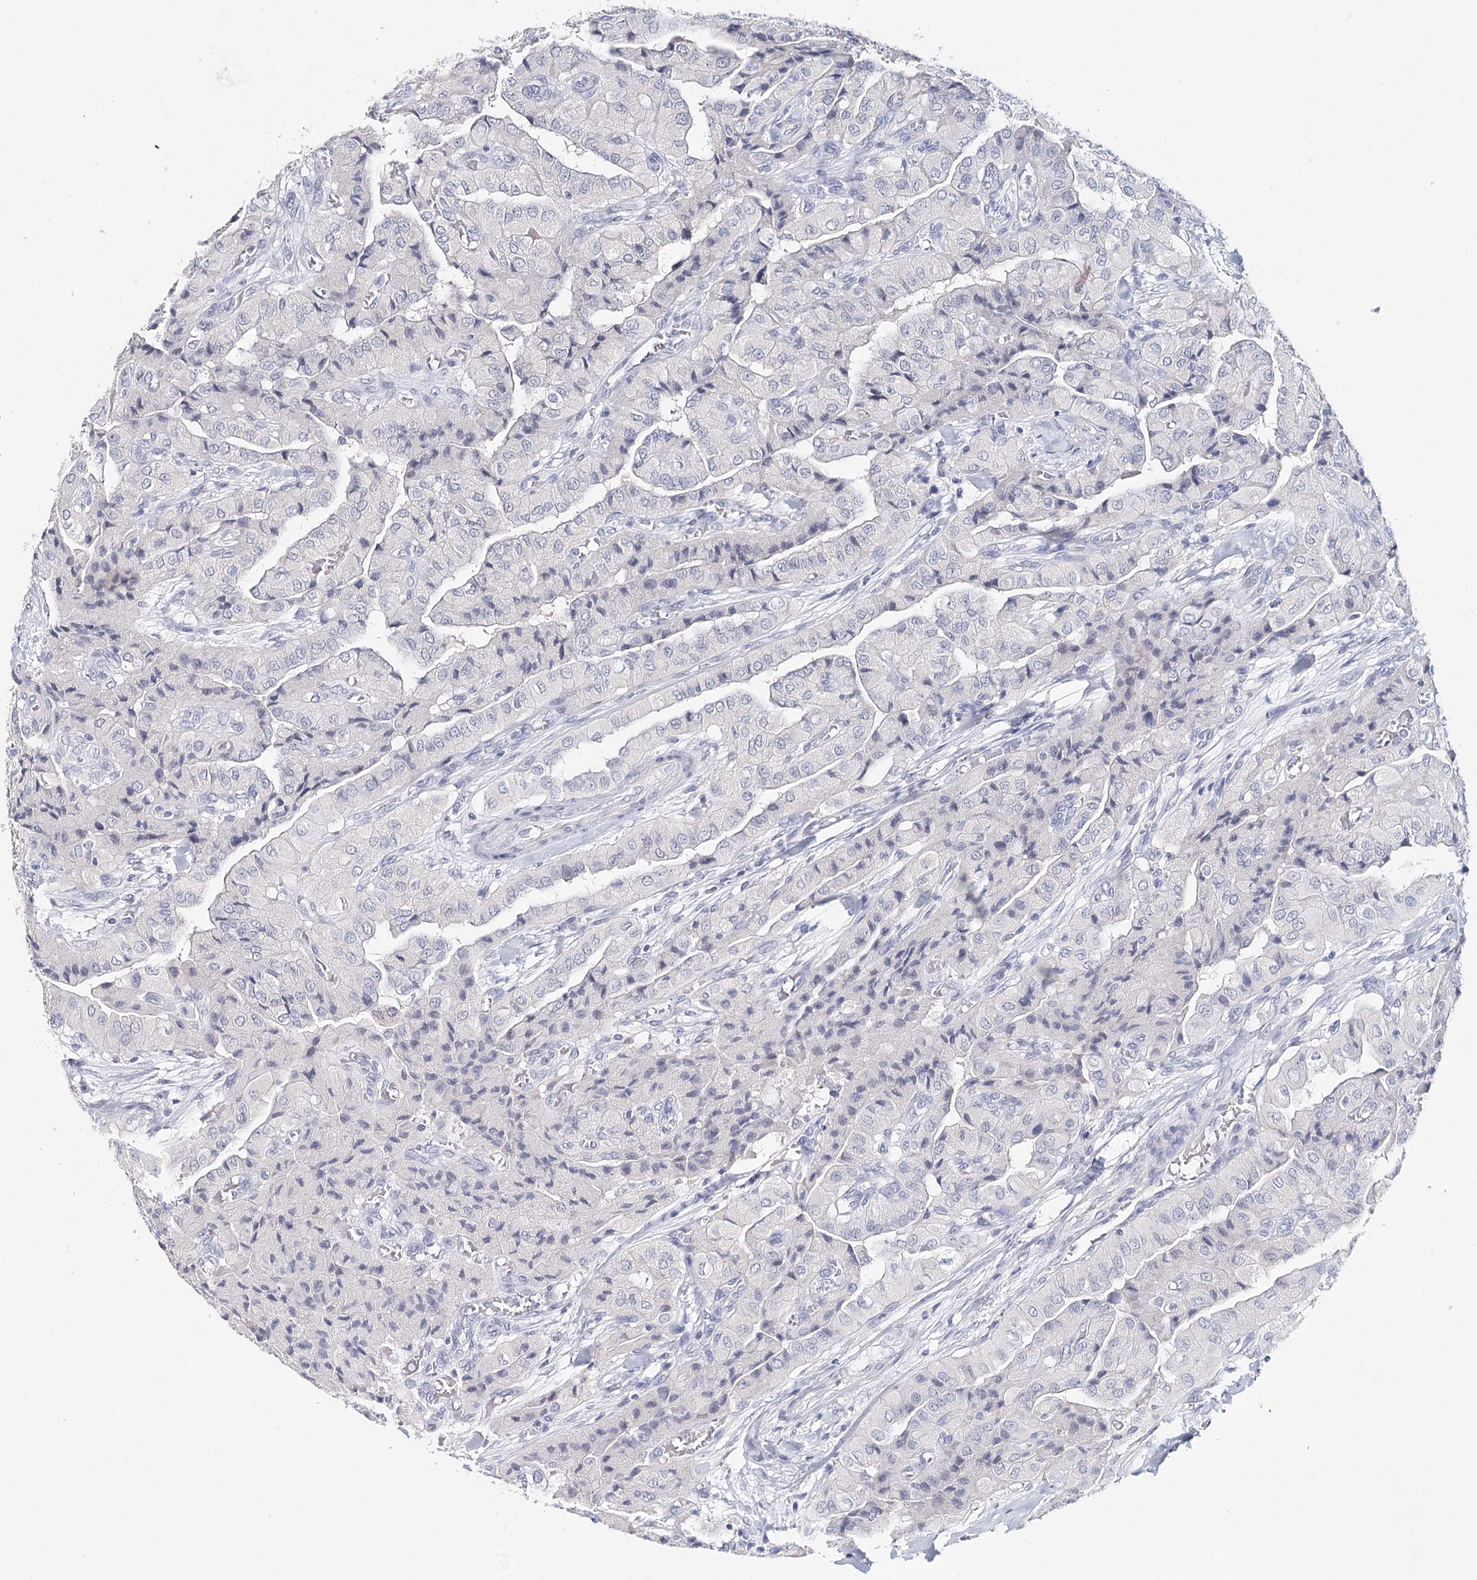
{"staining": {"intensity": "negative", "quantity": "none", "location": "none"}, "tissue": "thyroid cancer", "cell_type": "Tumor cells", "image_type": "cancer", "snomed": [{"axis": "morphology", "description": "Papillary adenocarcinoma, NOS"}, {"axis": "topography", "description": "Thyroid gland"}], "caption": "Immunohistochemistry (IHC) histopathology image of neoplastic tissue: human thyroid papillary adenocarcinoma stained with DAB exhibits no significant protein expression in tumor cells.", "gene": "HSPA4L", "patient": {"sex": "female", "age": 59}}